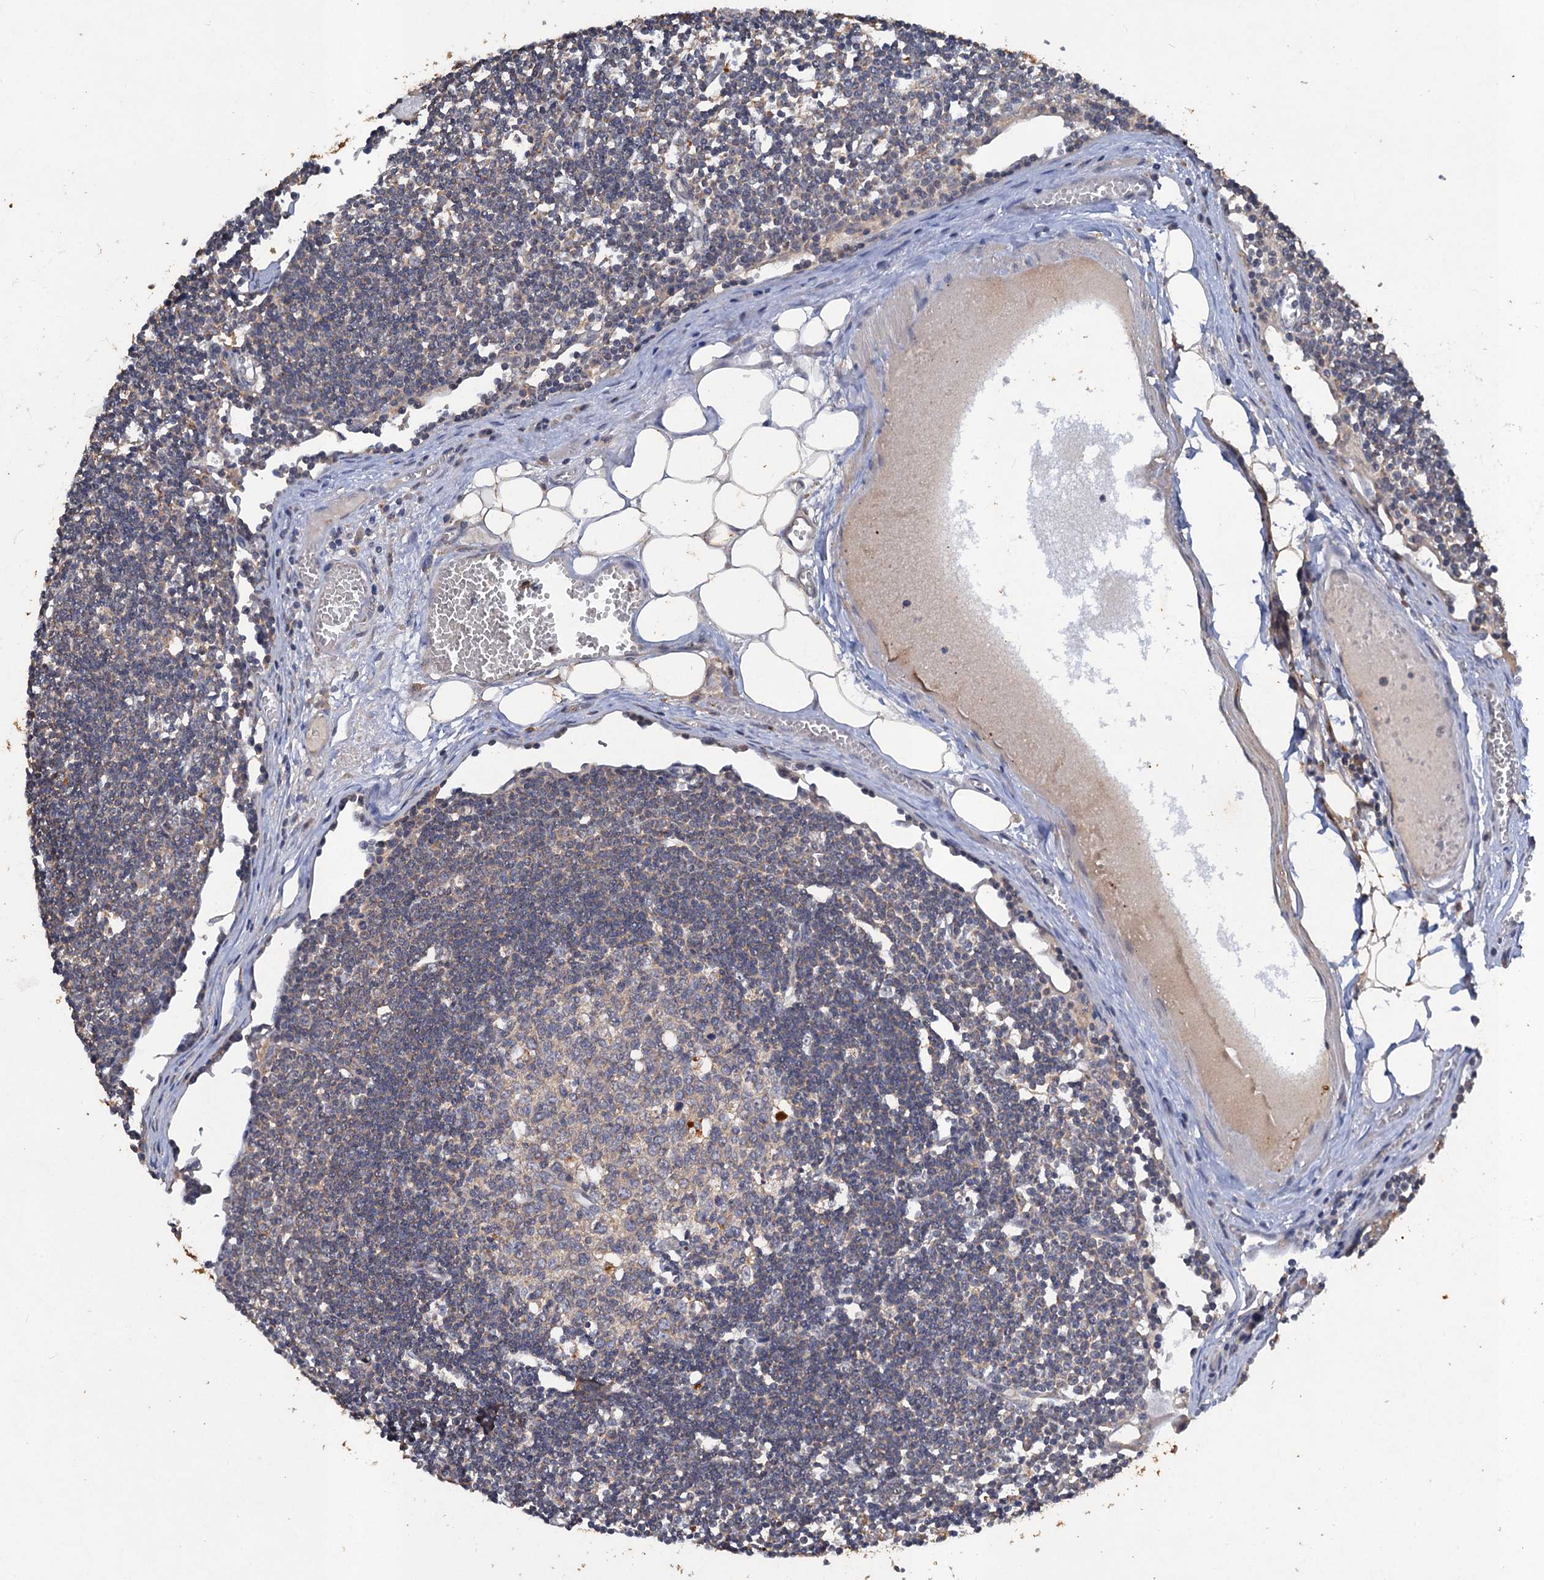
{"staining": {"intensity": "weak", "quantity": "<25%", "location": "cytoplasmic/membranous"}, "tissue": "lymph node", "cell_type": "Germinal center cells", "image_type": "normal", "snomed": [{"axis": "morphology", "description": "Normal tissue, NOS"}, {"axis": "topography", "description": "Lymph node"}], "caption": "IHC of benign lymph node demonstrates no staining in germinal center cells. (Stains: DAB immunohistochemistry (IHC) with hematoxylin counter stain, Microscopy: brightfield microscopy at high magnification).", "gene": "SCUBE3", "patient": {"sex": "female", "age": 11}}